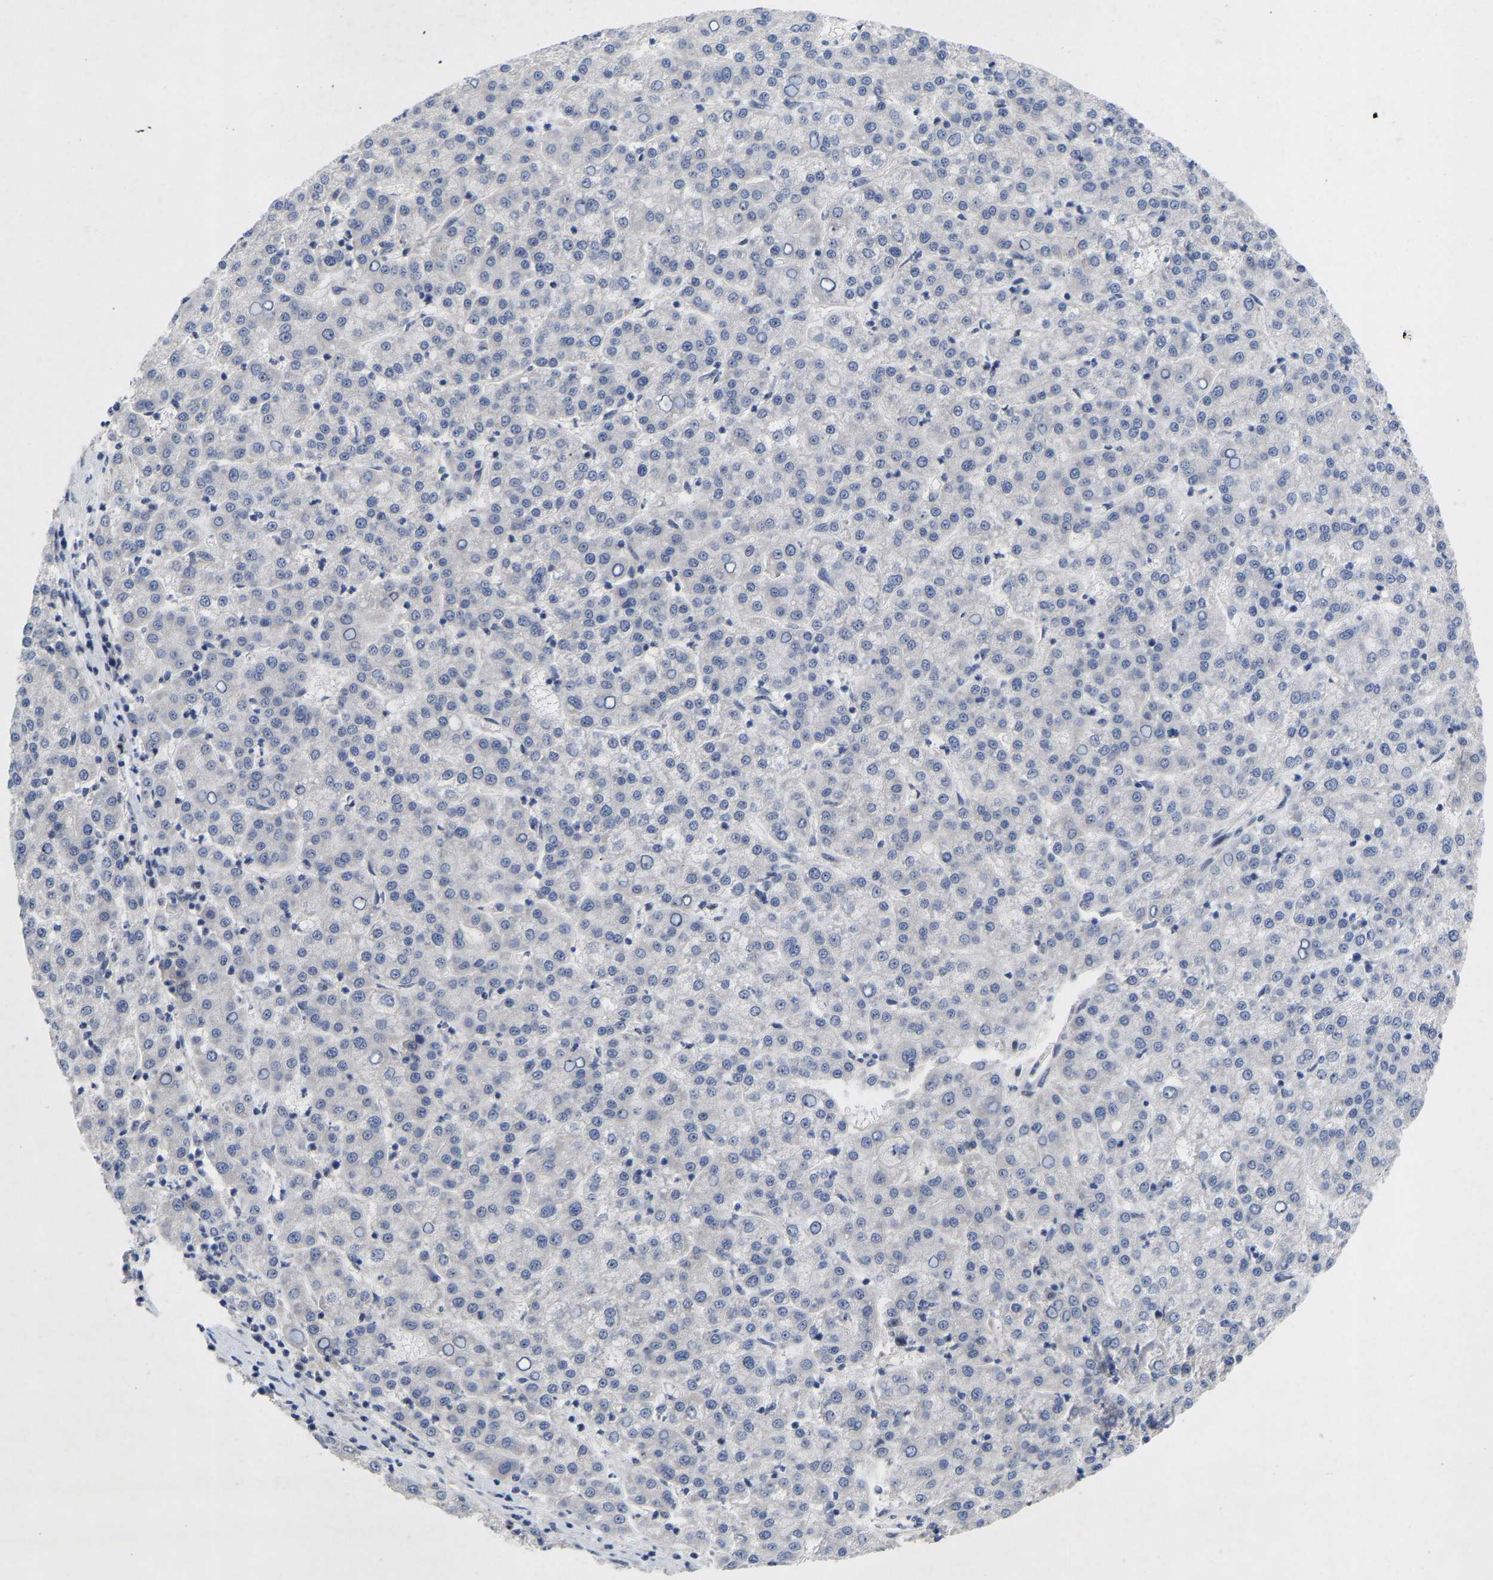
{"staining": {"intensity": "negative", "quantity": "none", "location": "none"}, "tissue": "liver cancer", "cell_type": "Tumor cells", "image_type": "cancer", "snomed": [{"axis": "morphology", "description": "Carcinoma, Hepatocellular, NOS"}, {"axis": "topography", "description": "Liver"}], "caption": "Immunohistochemical staining of human hepatocellular carcinoma (liver) reveals no significant expression in tumor cells.", "gene": "NLE1", "patient": {"sex": "female", "age": 58}}